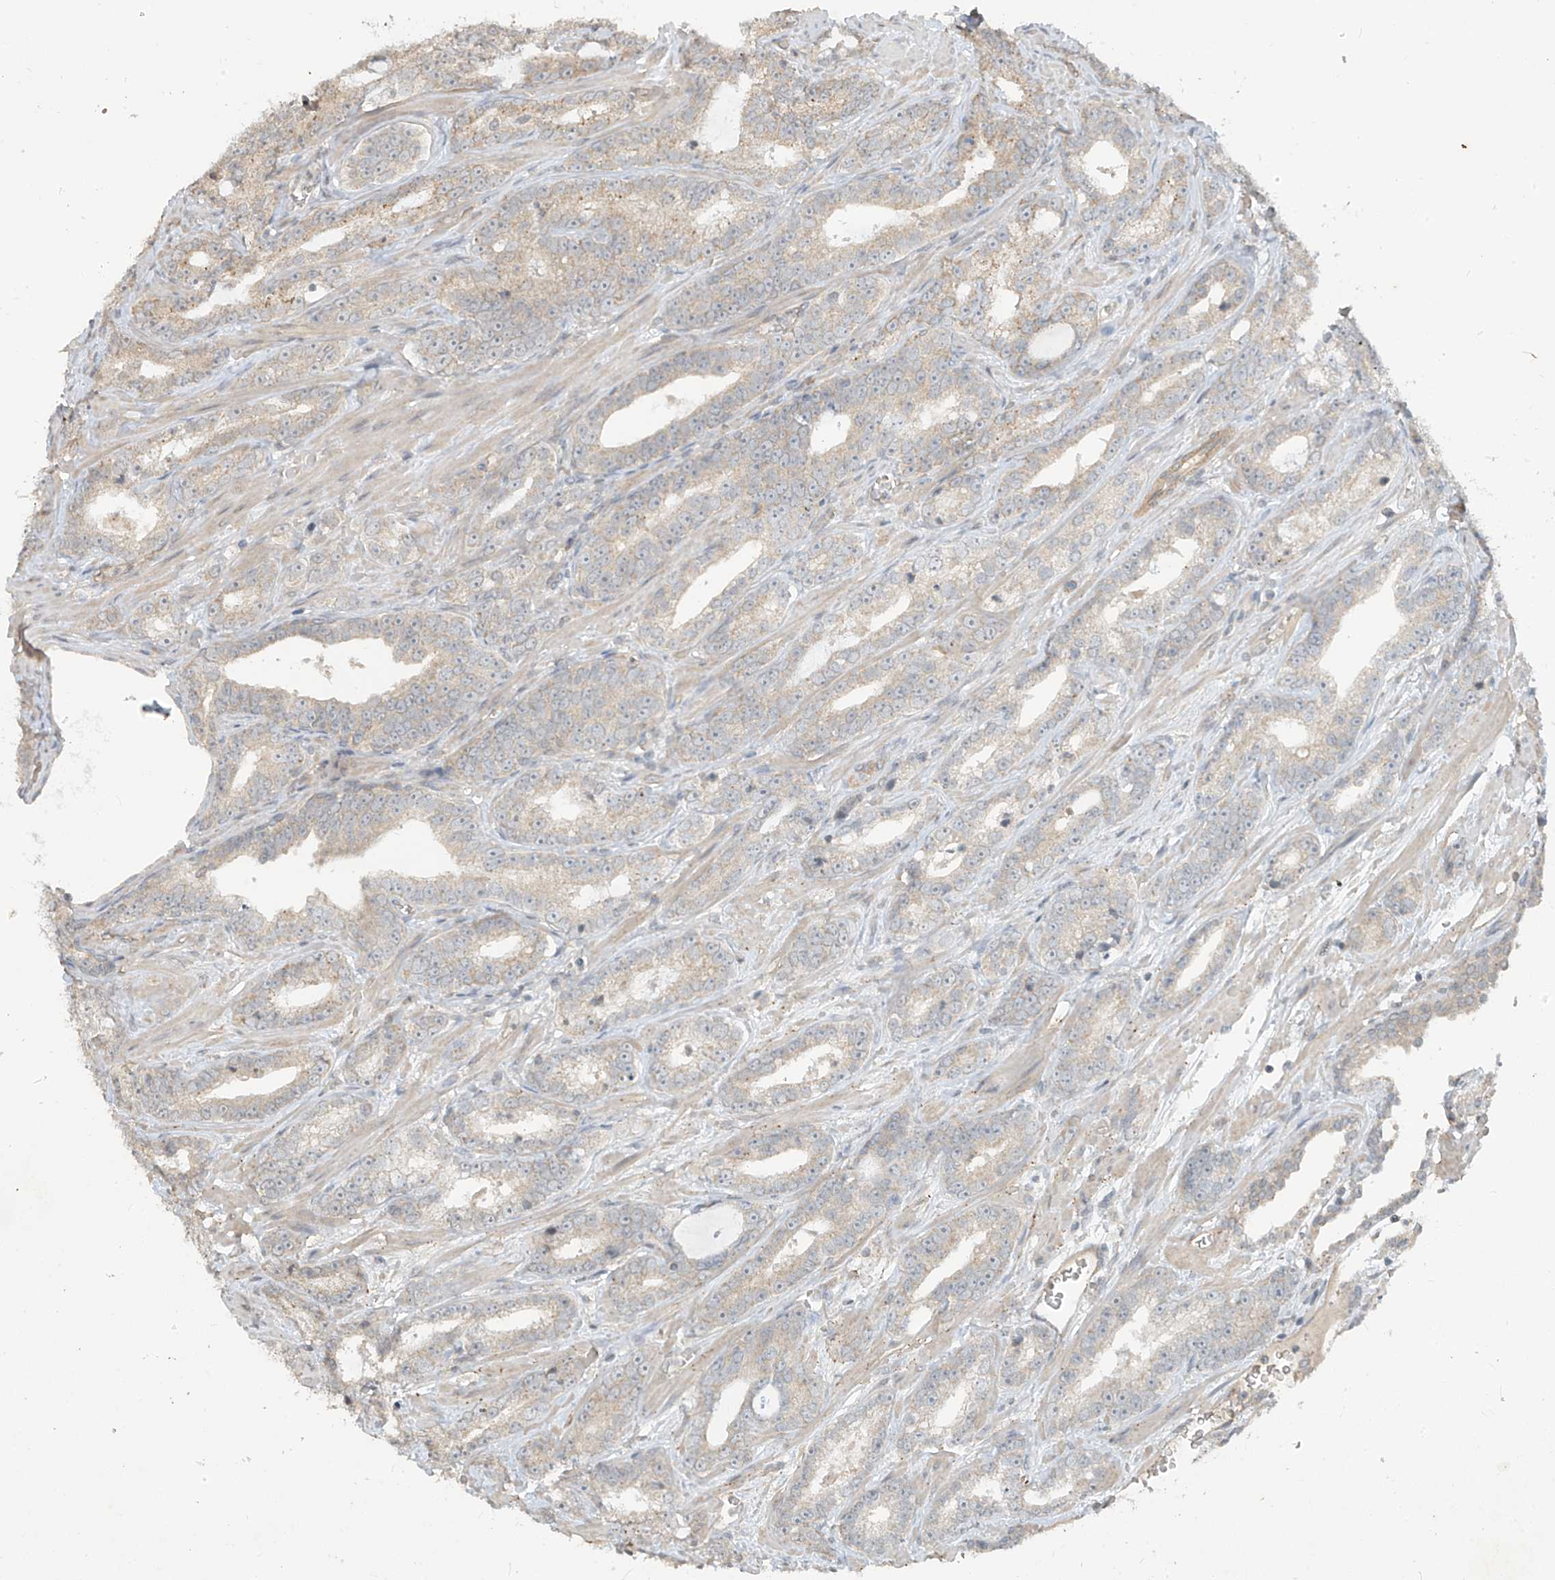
{"staining": {"intensity": "weak", "quantity": "<25%", "location": "cytoplasmic/membranous"}, "tissue": "prostate cancer", "cell_type": "Tumor cells", "image_type": "cancer", "snomed": [{"axis": "morphology", "description": "Adenocarcinoma, High grade"}, {"axis": "topography", "description": "Prostate"}], "caption": "This is a micrograph of immunohistochemistry (IHC) staining of adenocarcinoma (high-grade) (prostate), which shows no expression in tumor cells. (Stains: DAB immunohistochemistry (IHC) with hematoxylin counter stain, Microscopy: brightfield microscopy at high magnification).", "gene": "DGKQ", "patient": {"sex": "male", "age": 62}}